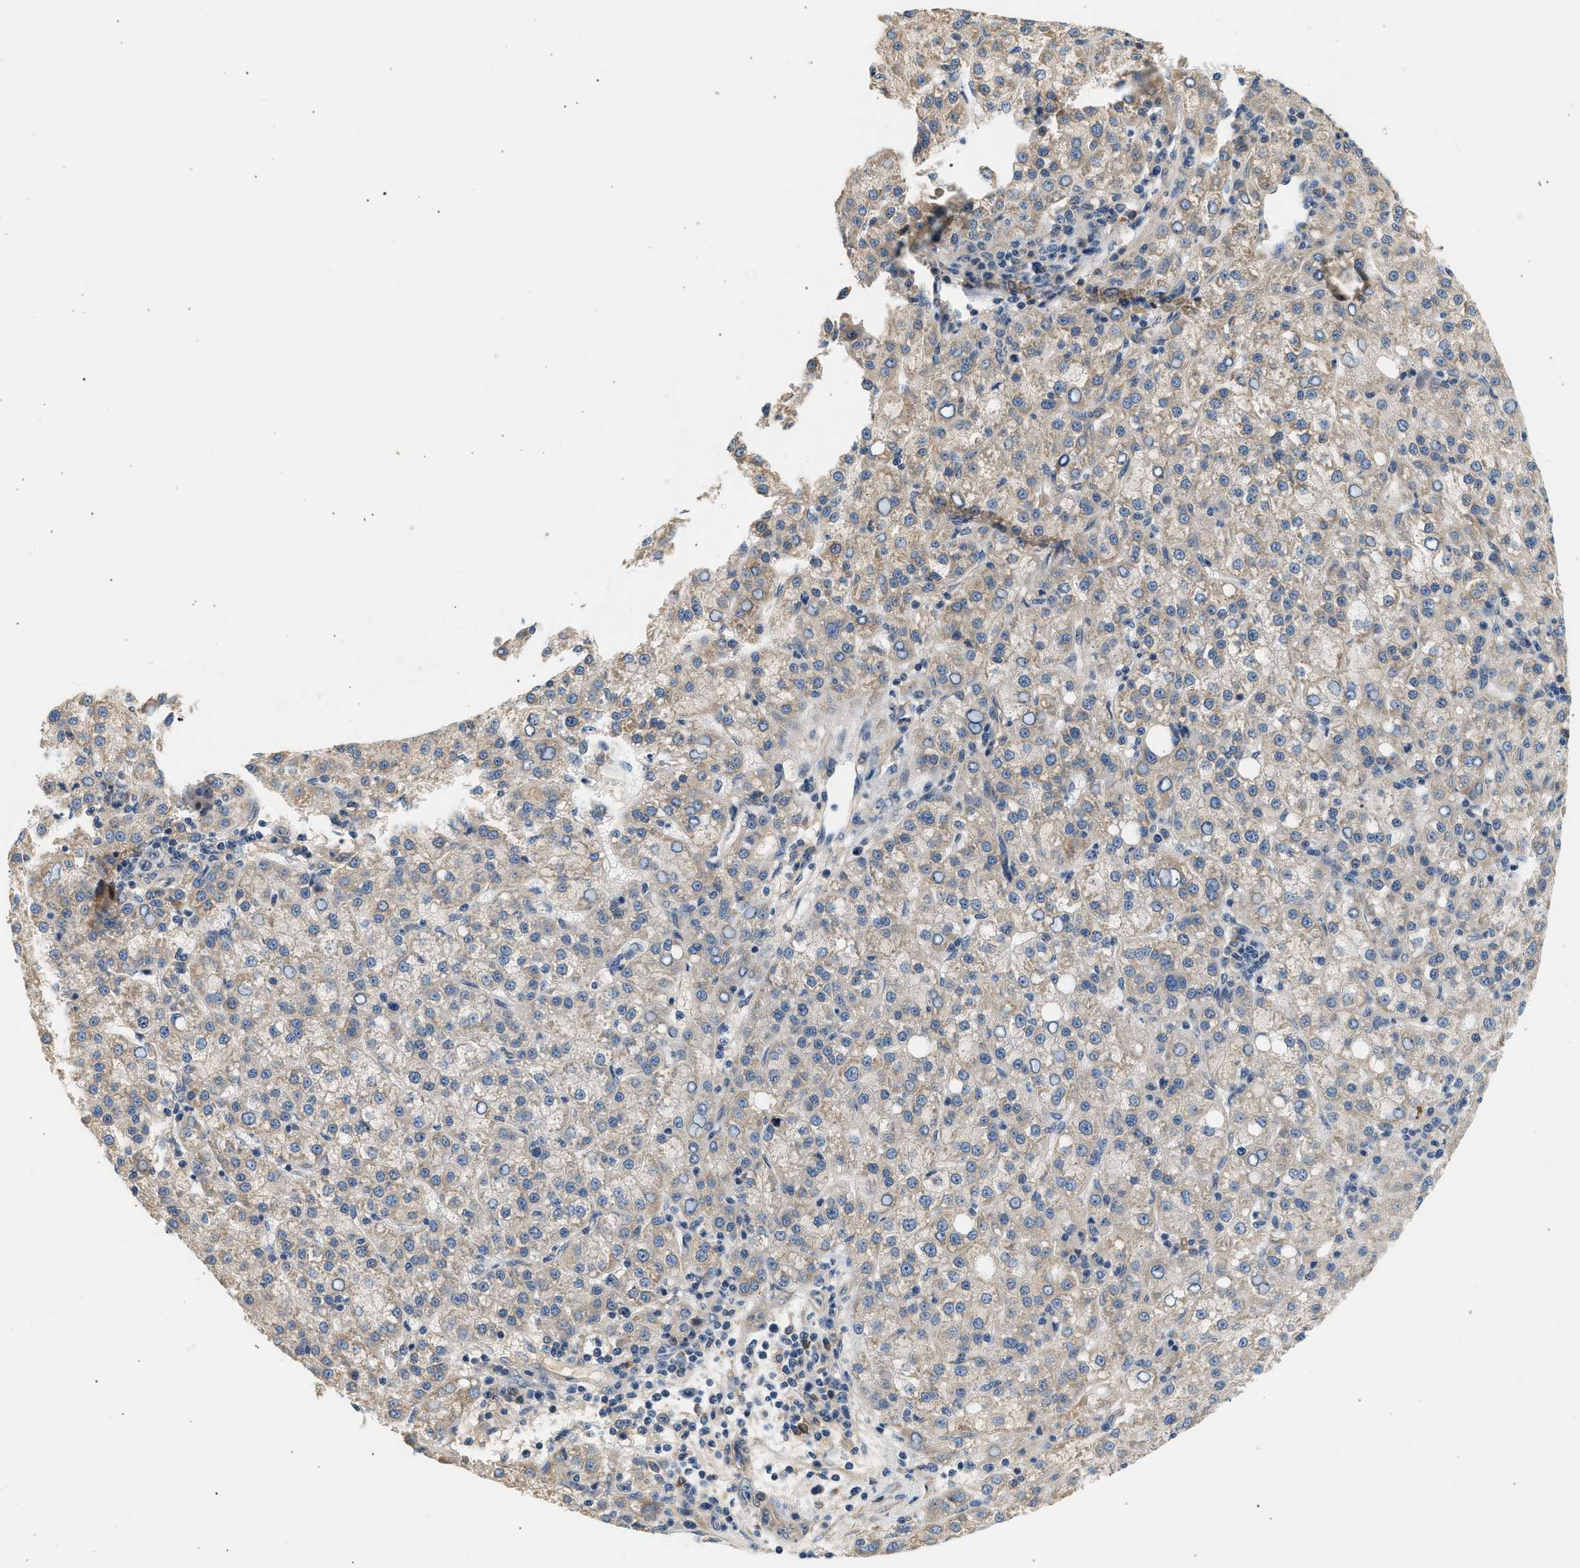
{"staining": {"intensity": "negative", "quantity": "none", "location": "none"}, "tissue": "liver cancer", "cell_type": "Tumor cells", "image_type": "cancer", "snomed": [{"axis": "morphology", "description": "Carcinoma, Hepatocellular, NOS"}, {"axis": "topography", "description": "Liver"}], "caption": "Liver cancer (hepatocellular carcinoma) was stained to show a protein in brown. There is no significant staining in tumor cells.", "gene": "WDR31", "patient": {"sex": "female", "age": 58}}